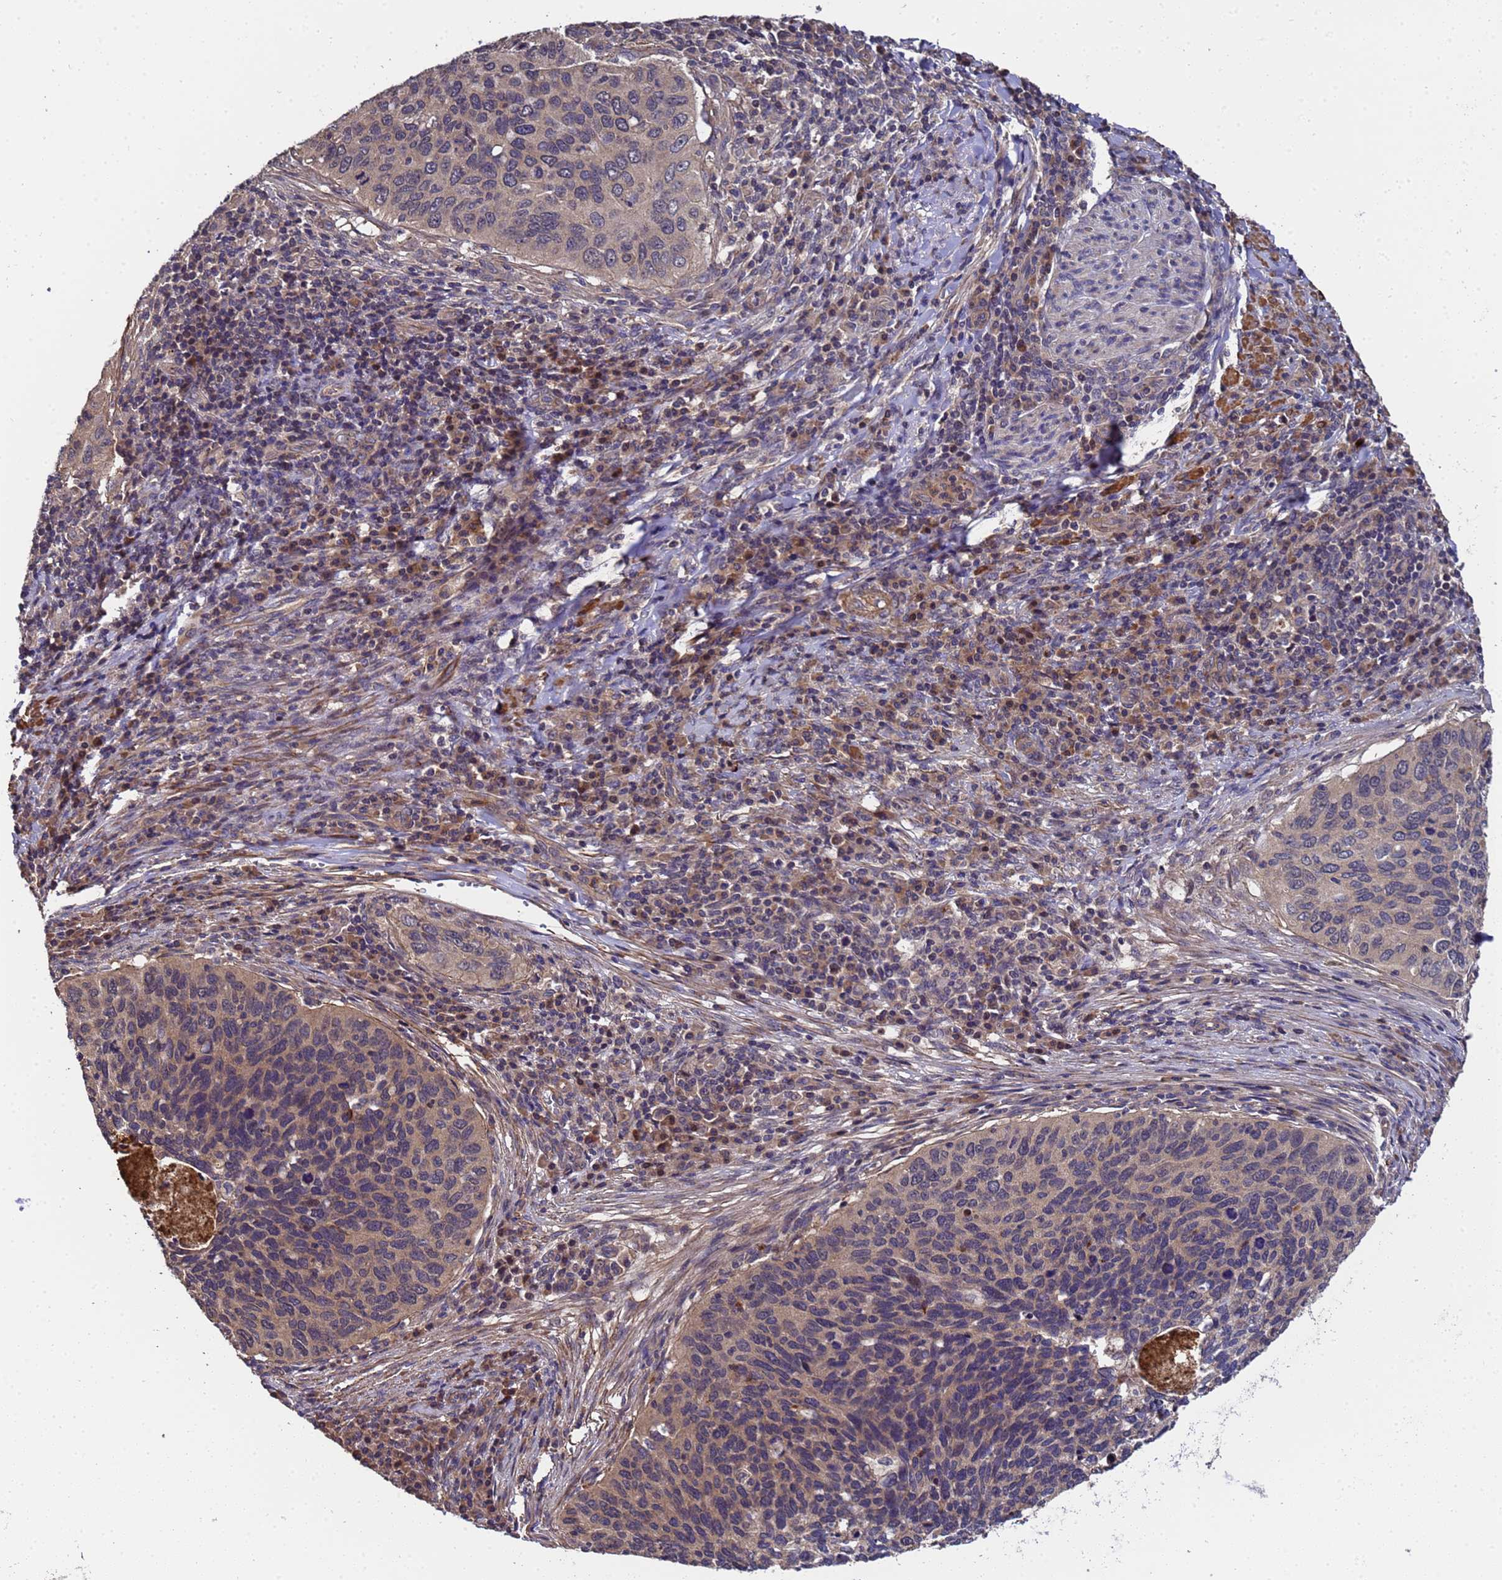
{"staining": {"intensity": "weak", "quantity": "25%-75%", "location": "cytoplasmic/membranous"}, "tissue": "cervical cancer", "cell_type": "Tumor cells", "image_type": "cancer", "snomed": [{"axis": "morphology", "description": "Squamous cell carcinoma, NOS"}, {"axis": "topography", "description": "Cervix"}], "caption": "There is low levels of weak cytoplasmic/membranous expression in tumor cells of cervical cancer (squamous cell carcinoma), as demonstrated by immunohistochemical staining (brown color).", "gene": "GSTCD", "patient": {"sex": "female", "age": 38}}